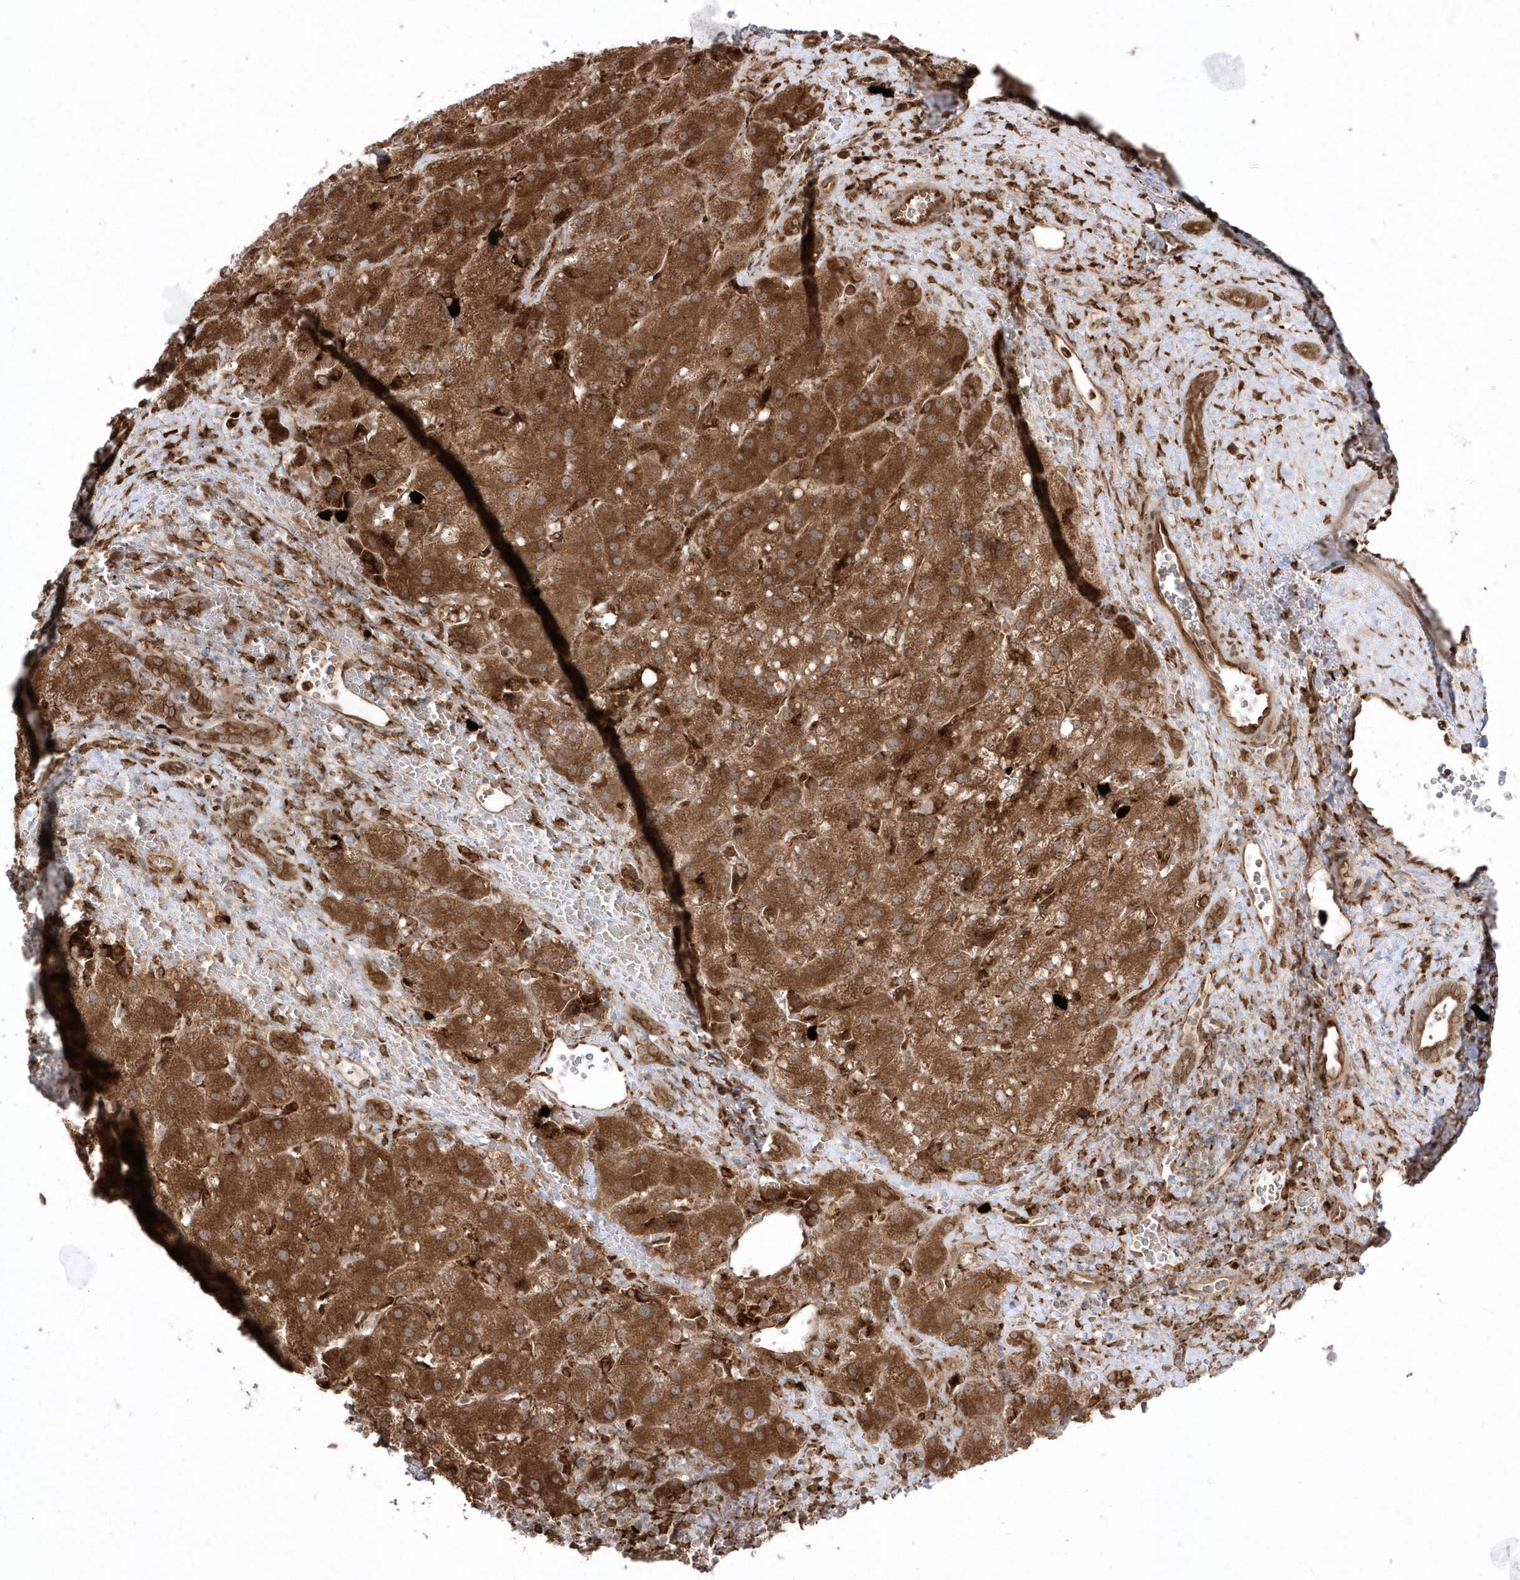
{"staining": {"intensity": "strong", "quantity": ">75%", "location": "cytoplasmic/membranous"}, "tissue": "liver cancer", "cell_type": "Tumor cells", "image_type": "cancer", "snomed": [{"axis": "morphology", "description": "Carcinoma, Hepatocellular, NOS"}, {"axis": "topography", "description": "Liver"}], "caption": "A brown stain labels strong cytoplasmic/membranous staining of a protein in liver cancer tumor cells. Using DAB (3,3'-diaminobenzidine) (brown) and hematoxylin (blue) stains, captured at high magnification using brightfield microscopy.", "gene": "EPC2", "patient": {"sex": "male", "age": 57}}